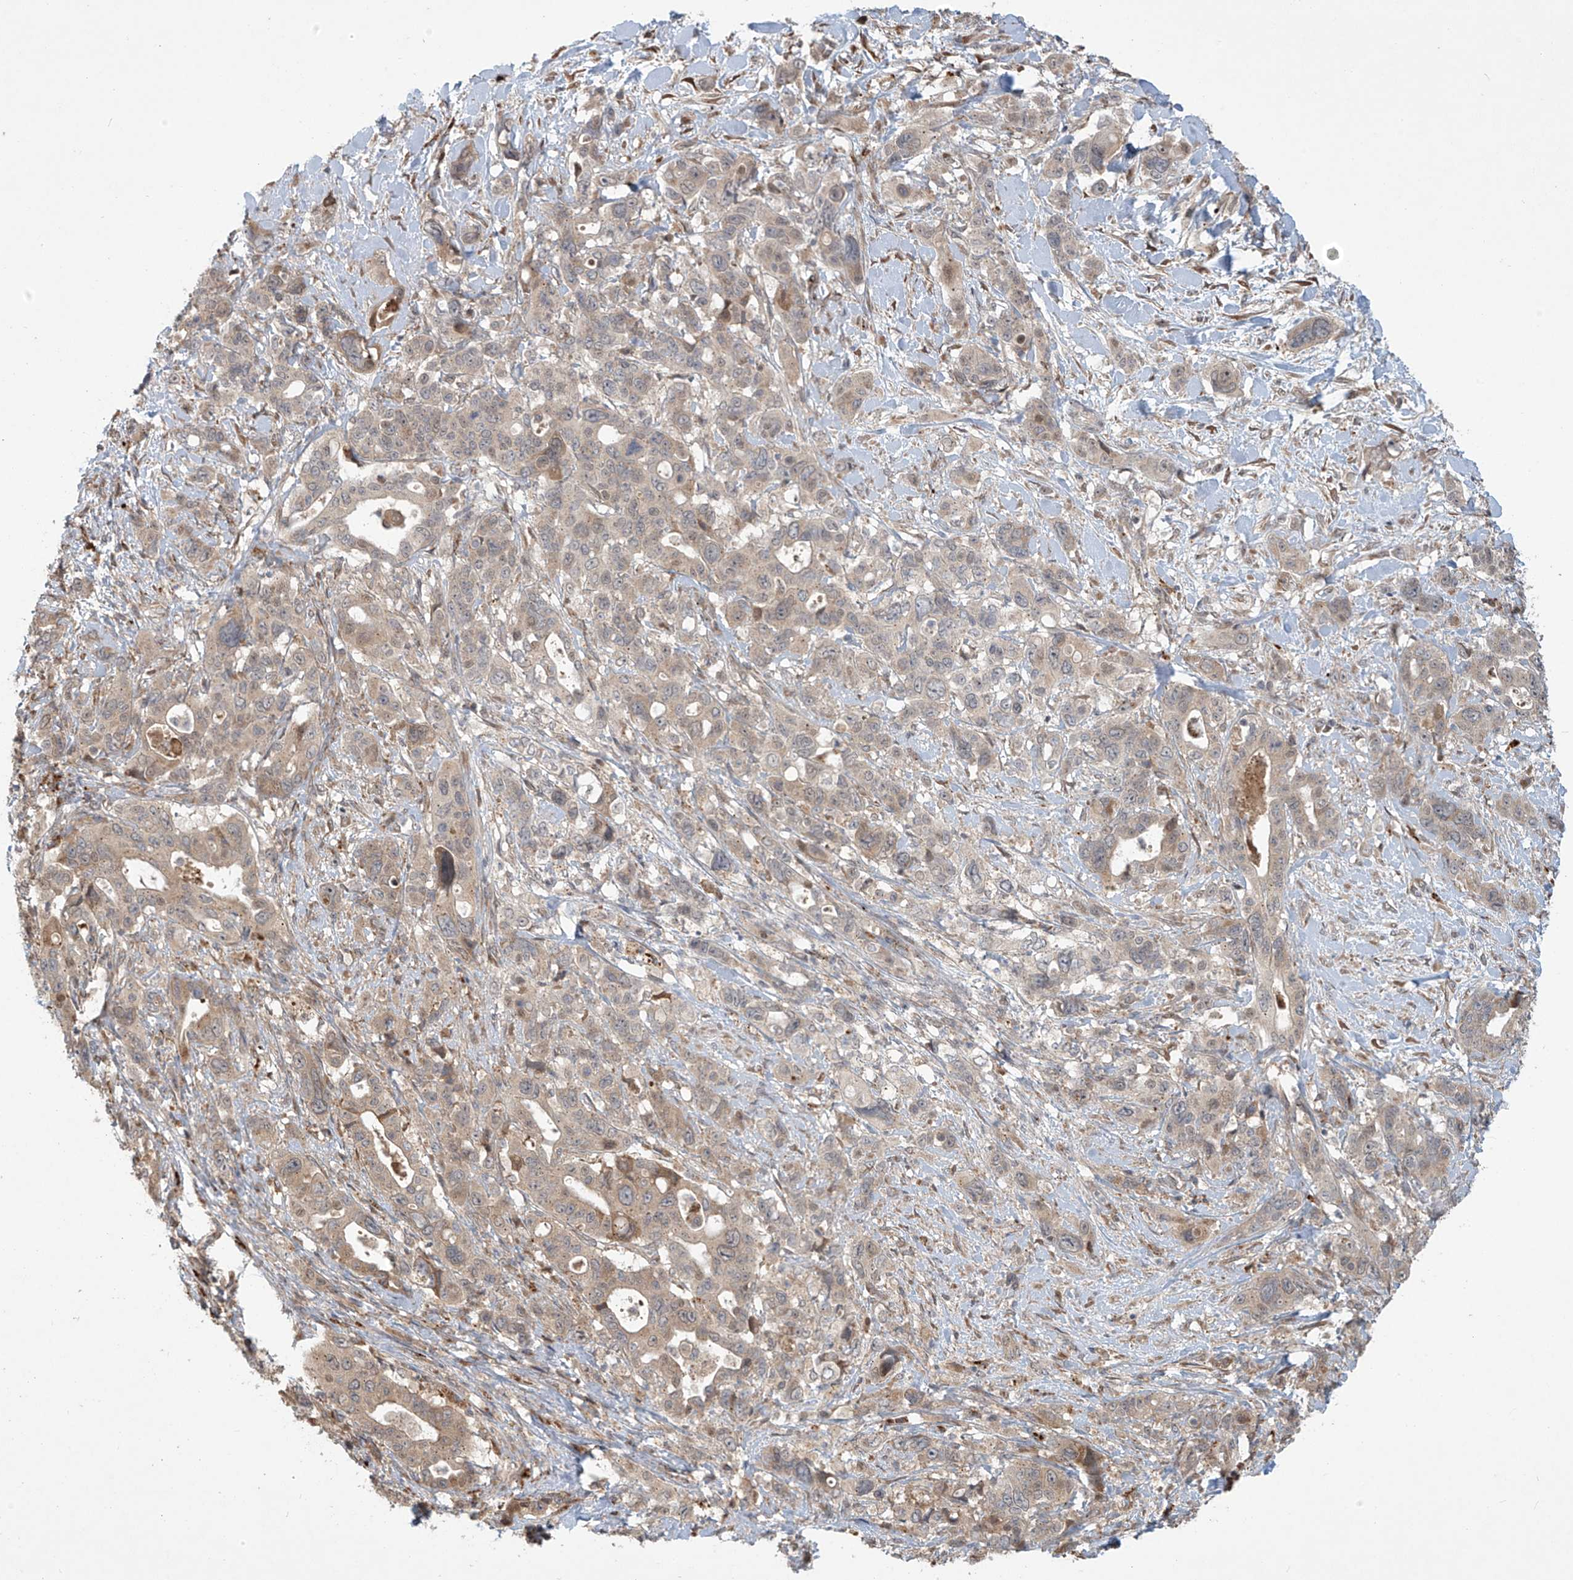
{"staining": {"intensity": "moderate", "quantity": "25%-75%", "location": "cytoplasmic/membranous"}, "tissue": "pancreatic cancer", "cell_type": "Tumor cells", "image_type": "cancer", "snomed": [{"axis": "morphology", "description": "Adenocarcinoma, NOS"}, {"axis": "topography", "description": "Pancreas"}], "caption": "DAB (3,3'-diaminobenzidine) immunohistochemical staining of adenocarcinoma (pancreatic) demonstrates moderate cytoplasmic/membranous protein positivity in about 25%-75% of tumor cells. Nuclei are stained in blue.", "gene": "PLEKHM3", "patient": {"sex": "male", "age": 46}}